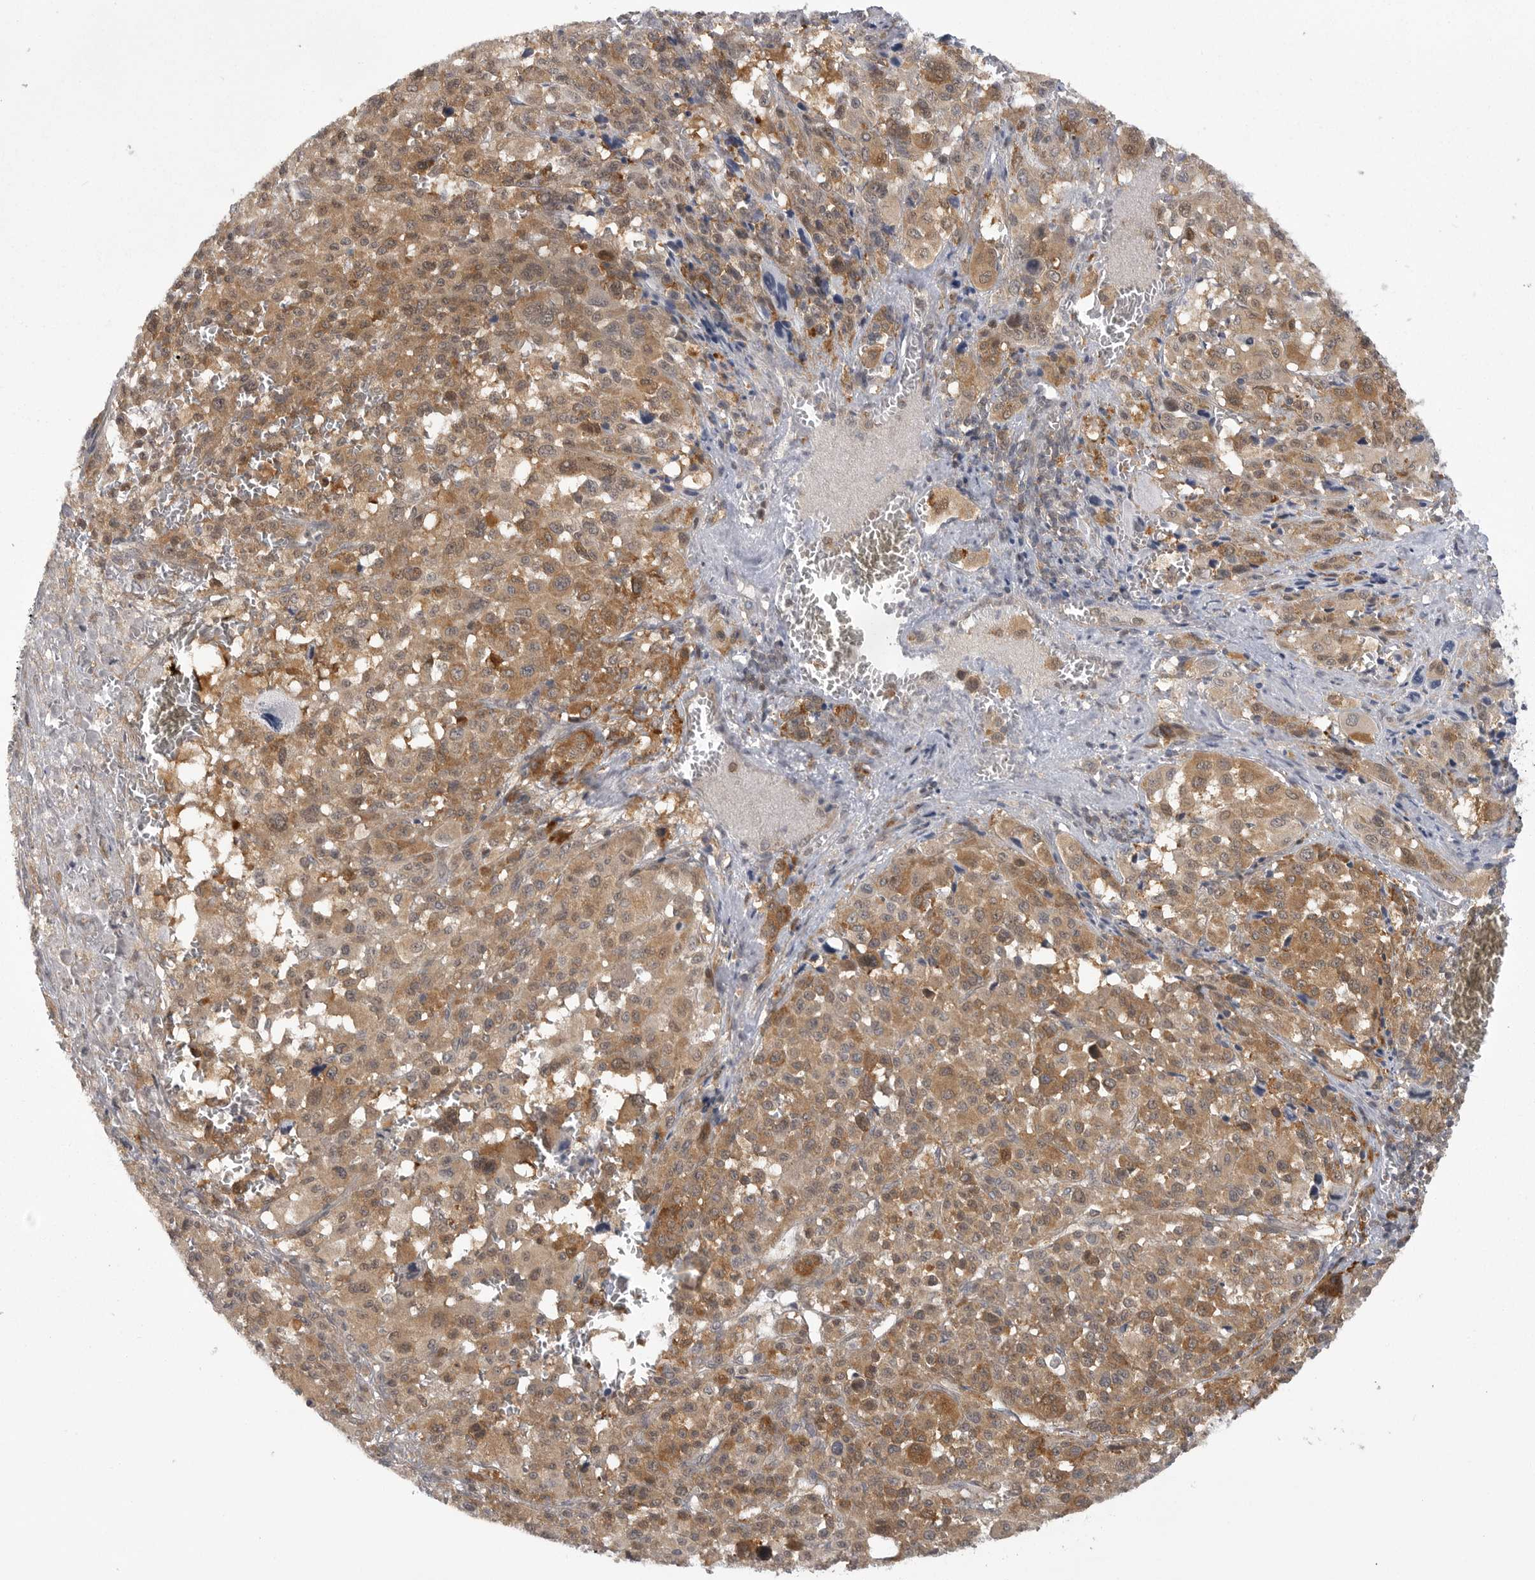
{"staining": {"intensity": "moderate", "quantity": ">75%", "location": "cytoplasmic/membranous,nuclear"}, "tissue": "melanoma", "cell_type": "Tumor cells", "image_type": "cancer", "snomed": [{"axis": "morphology", "description": "Malignant melanoma, Metastatic site"}, {"axis": "topography", "description": "Skin"}], "caption": "DAB (3,3'-diaminobenzidine) immunohistochemical staining of human melanoma displays moderate cytoplasmic/membranous and nuclear protein expression in approximately >75% of tumor cells.", "gene": "CACYBP", "patient": {"sex": "female", "age": 74}}